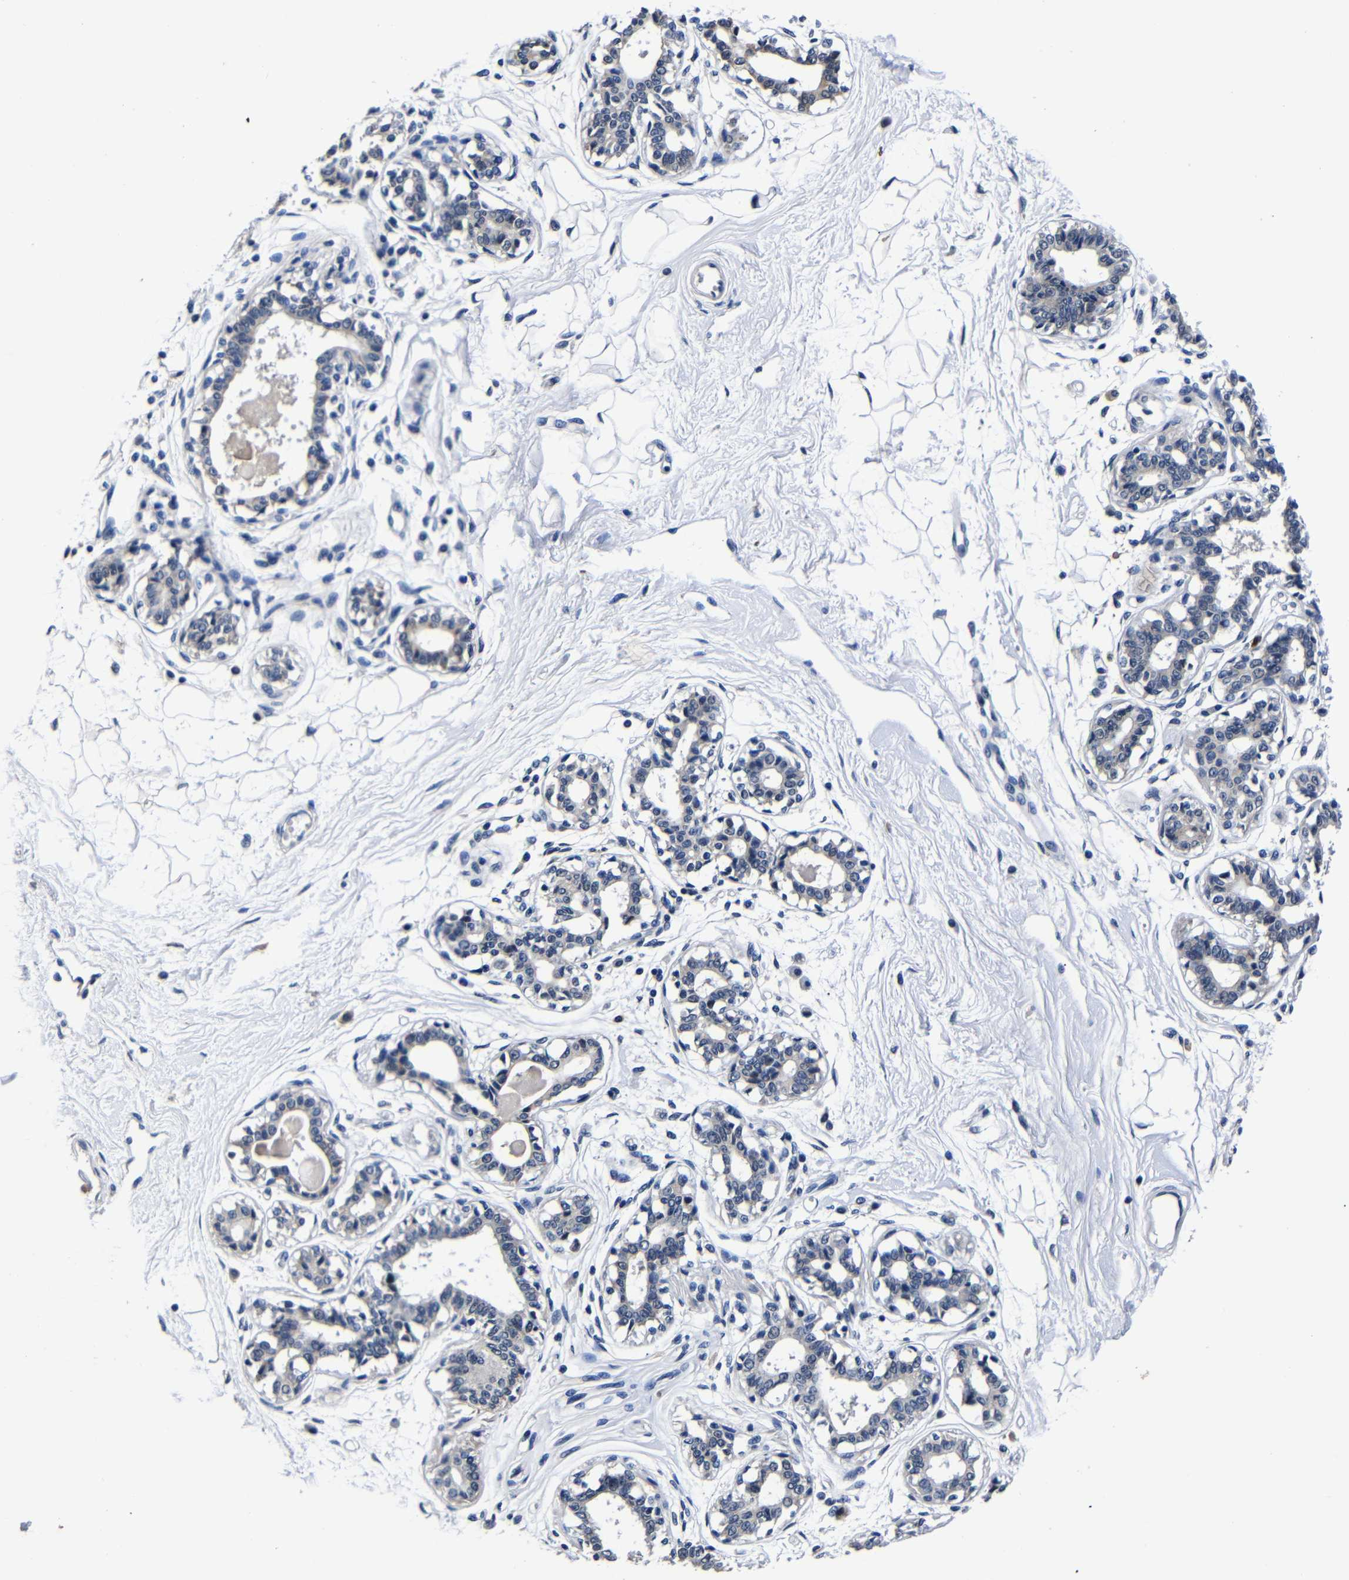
{"staining": {"intensity": "negative", "quantity": "none", "location": "none"}, "tissue": "breast", "cell_type": "Adipocytes", "image_type": "normal", "snomed": [{"axis": "morphology", "description": "Normal tissue, NOS"}, {"axis": "topography", "description": "Breast"}], "caption": "Micrograph shows no protein expression in adipocytes of benign breast.", "gene": "DEPP1", "patient": {"sex": "female", "age": 45}}